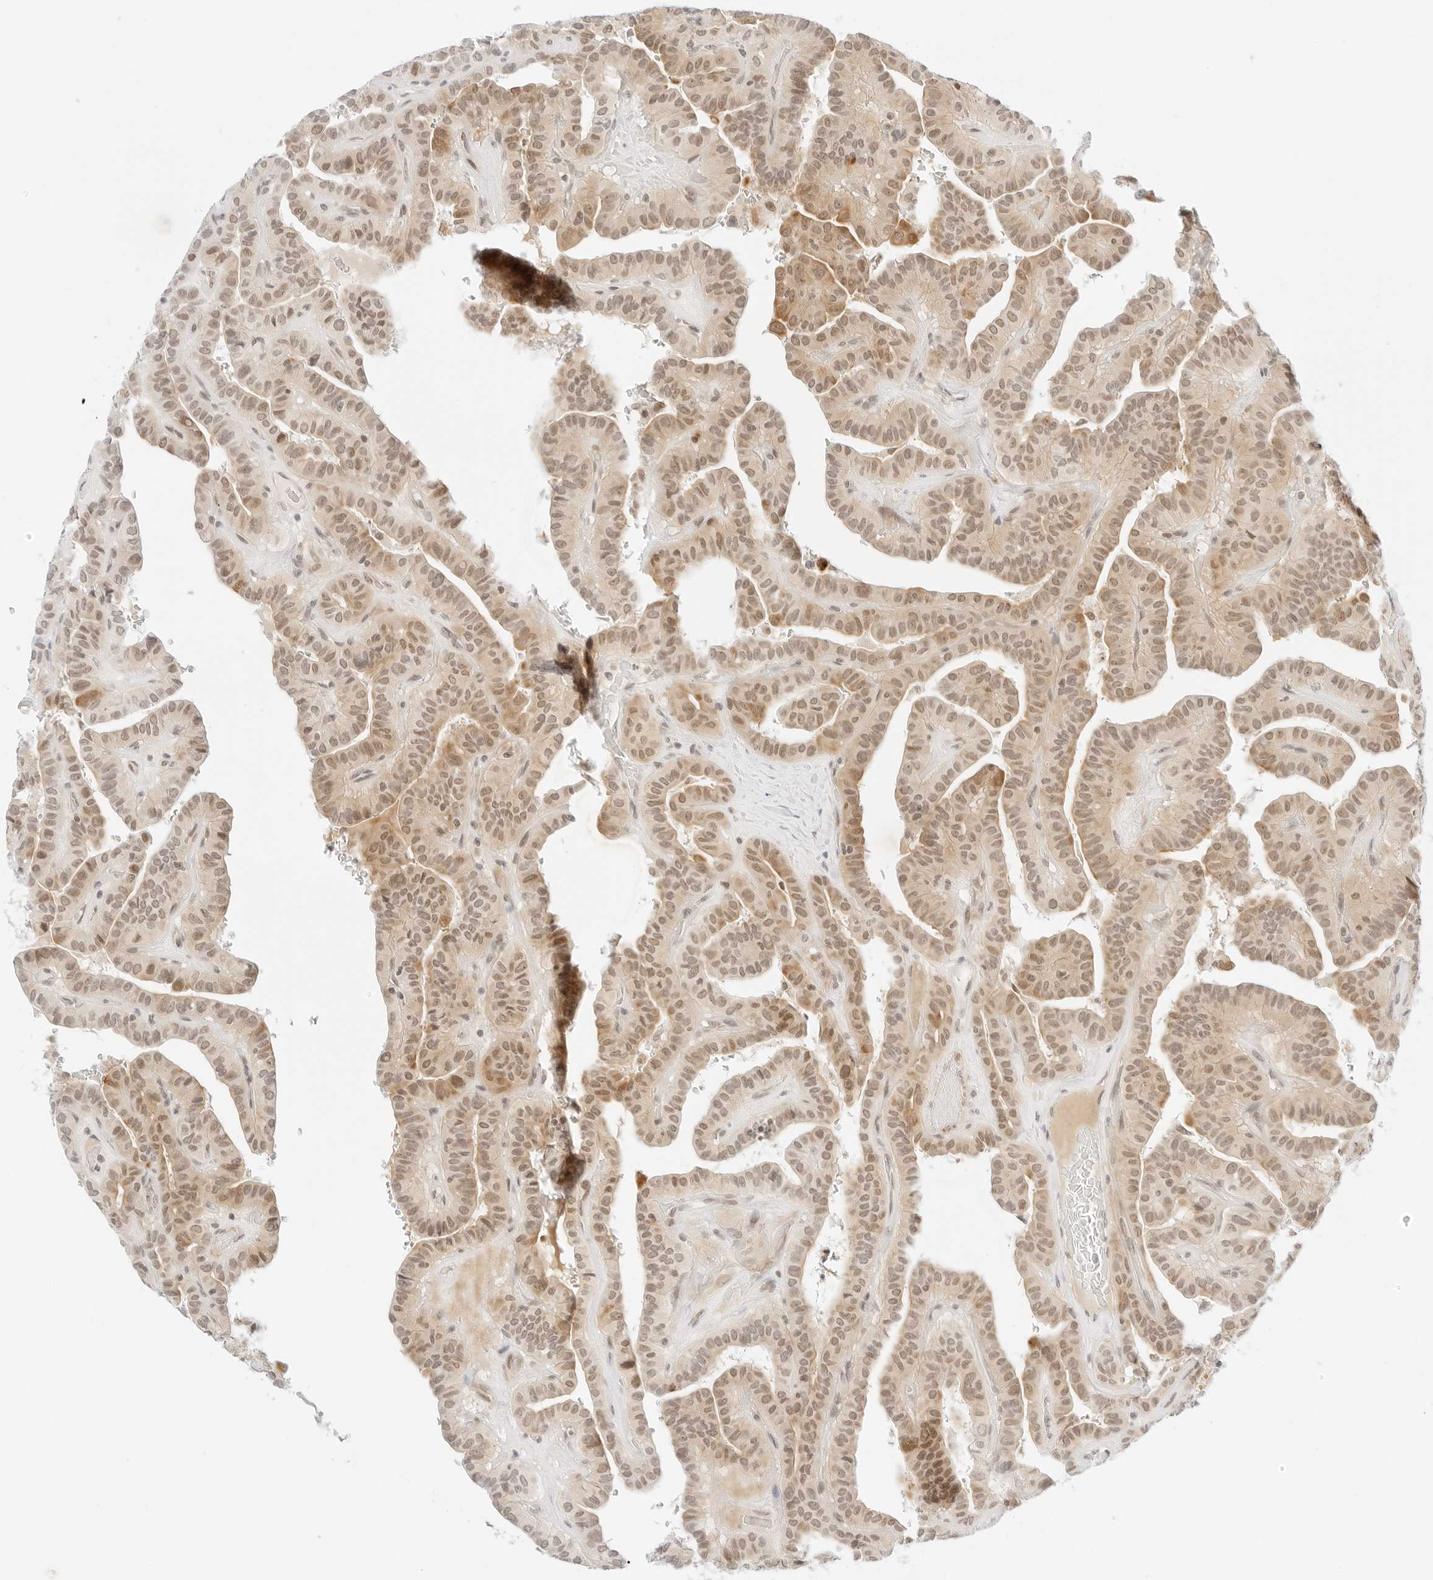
{"staining": {"intensity": "moderate", "quantity": ">75%", "location": "cytoplasmic/membranous,nuclear"}, "tissue": "thyroid cancer", "cell_type": "Tumor cells", "image_type": "cancer", "snomed": [{"axis": "morphology", "description": "Papillary adenocarcinoma, NOS"}, {"axis": "topography", "description": "Thyroid gland"}], "caption": "Tumor cells display medium levels of moderate cytoplasmic/membranous and nuclear expression in approximately >75% of cells in human papillary adenocarcinoma (thyroid). The staining is performed using DAB (3,3'-diaminobenzidine) brown chromogen to label protein expression. The nuclei are counter-stained blue using hematoxylin.", "gene": "POLR3C", "patient": {"sex": "male", "age": 77}}